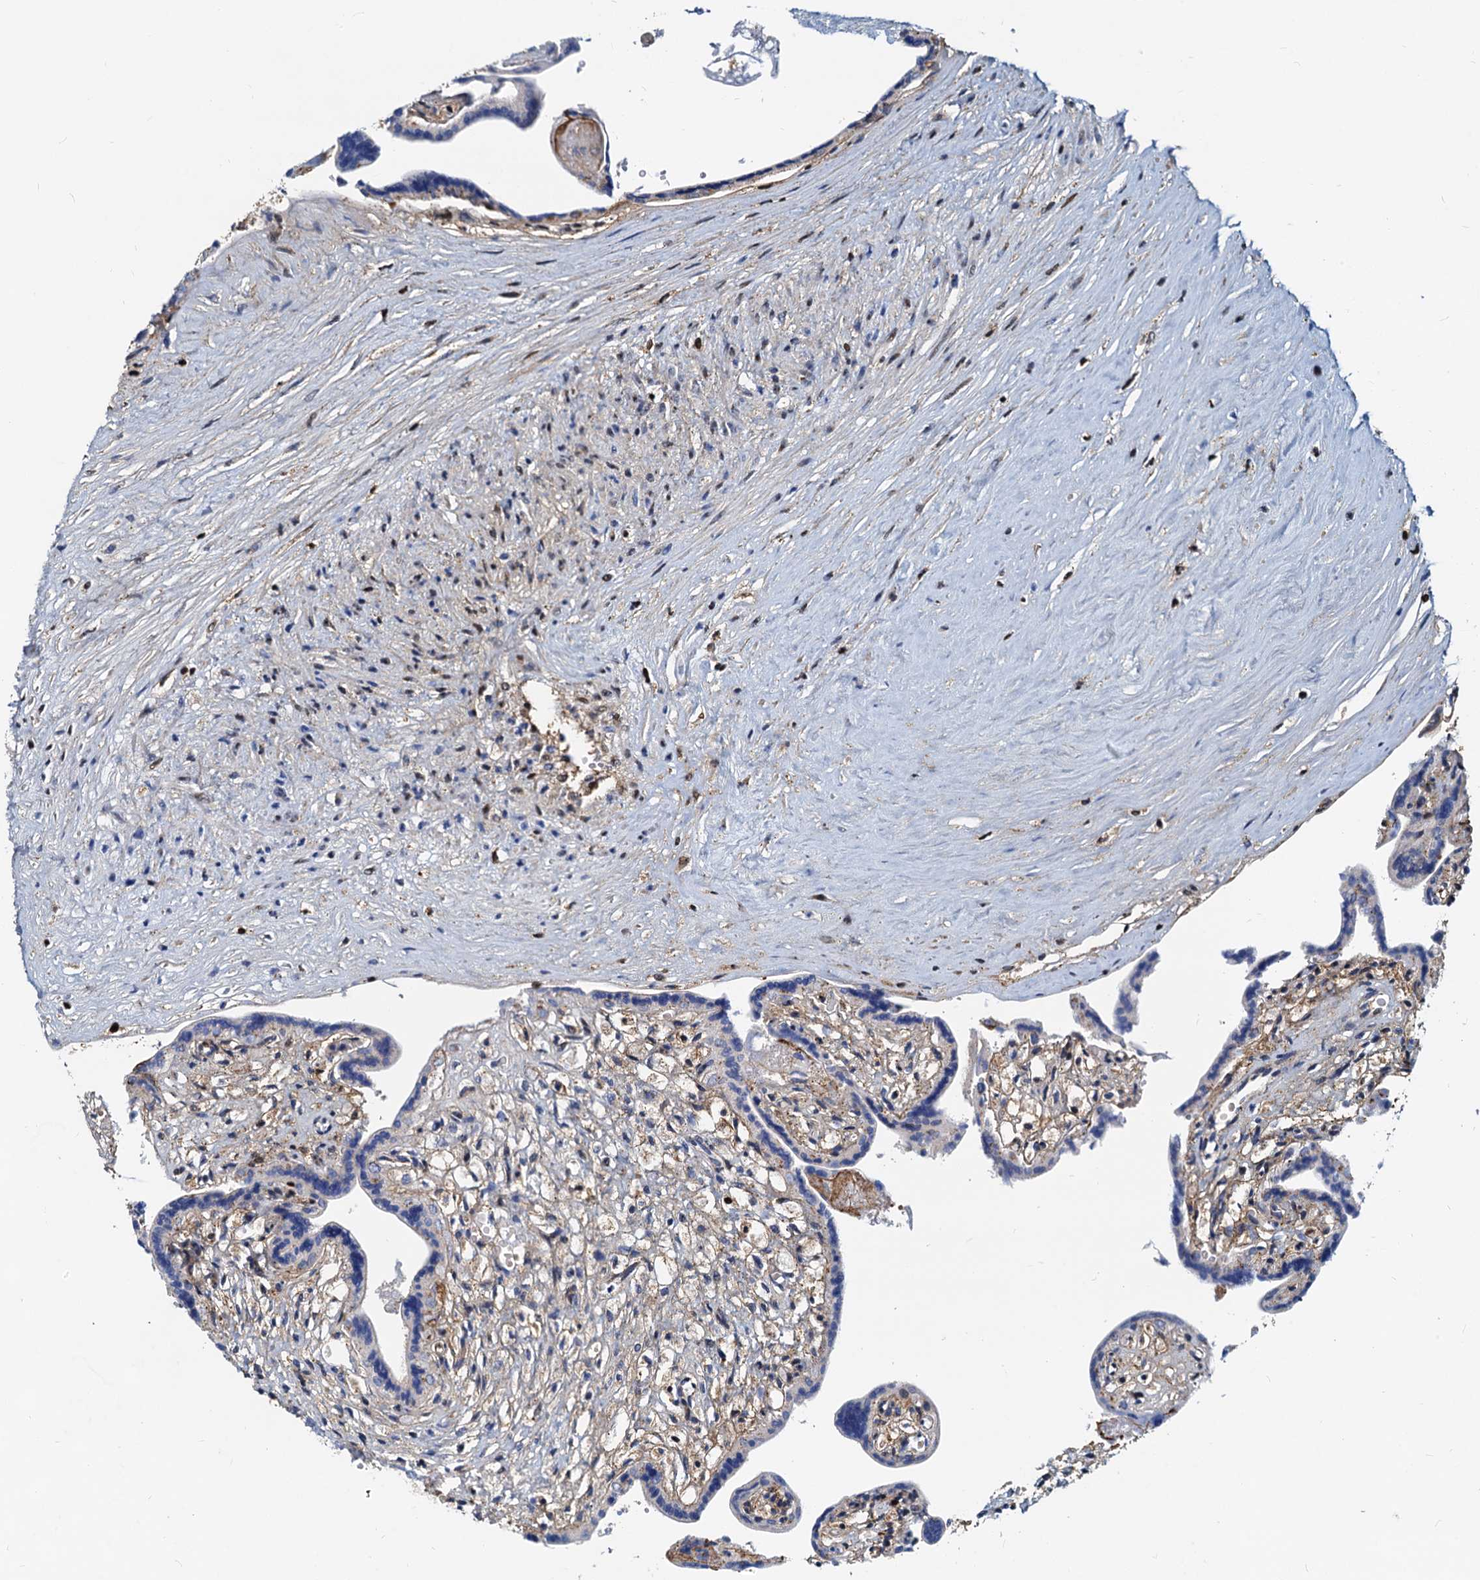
{"staining": {"intensity": "moderate", "quantity": "25%-75%", "location": "cytoplasmic/membranous,nuclear"}, "tissue": "placenta", "cell_type": "Trophoblastic cells", "image_type": "normal", "snomed": [{"axis": "morphology", "description": "Normal tissue, NOS"}, {"axis": "topography", "description": "Placenta"}], "caption": "Trophoblastic cells show moderate cytoplasmic/membranous,nuclear expression in approximately 25%-75% of cells in normal placenta. The staining was performed using DAB to visualize the protein expression in brown, while the nuclei were stained in blue with hematoxylin (Magnification: 20x).", "gene": "PTGES3", "patient": {"sex": "female", "age": 37}}